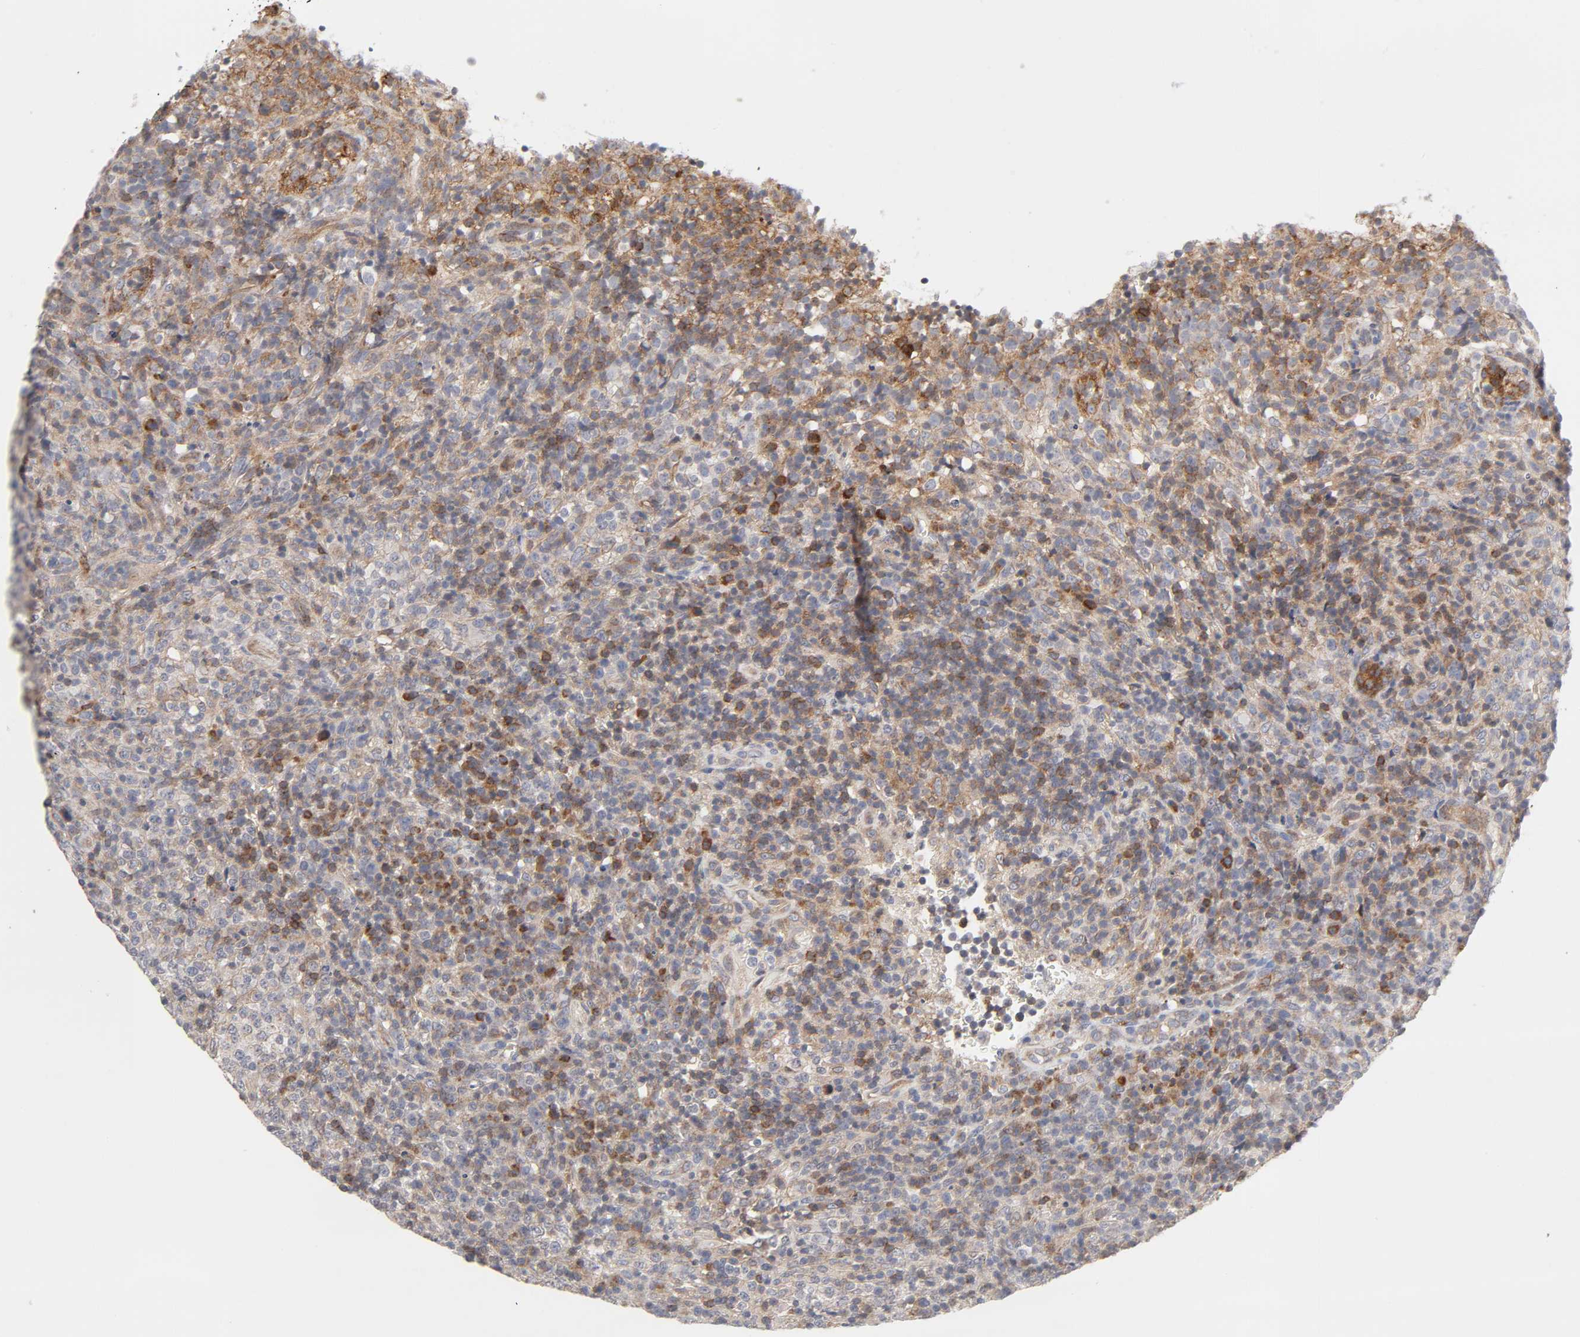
{"staining": {"intensity": "moderate", "quantity": "25%-75%", "location": "cytoplasmic/membranous"}, "tissue": "lymphoma", "cell_type": "Tumor cells", "image_type": "cancer", "snomed": [{"axis": "morphology", "description": "Malignant lymphoma, non-Hodgkin's type, High grade"}, {"axis": "topography", "description": "Lymph node"}], "caption": "A micrograph of lymphoma stained for a protein demonstrates moderate cytoplasmic/membranous brown staining in tumor cells.", "gene": "IL4R", "patient": {"sex": "female", "age": 76}}